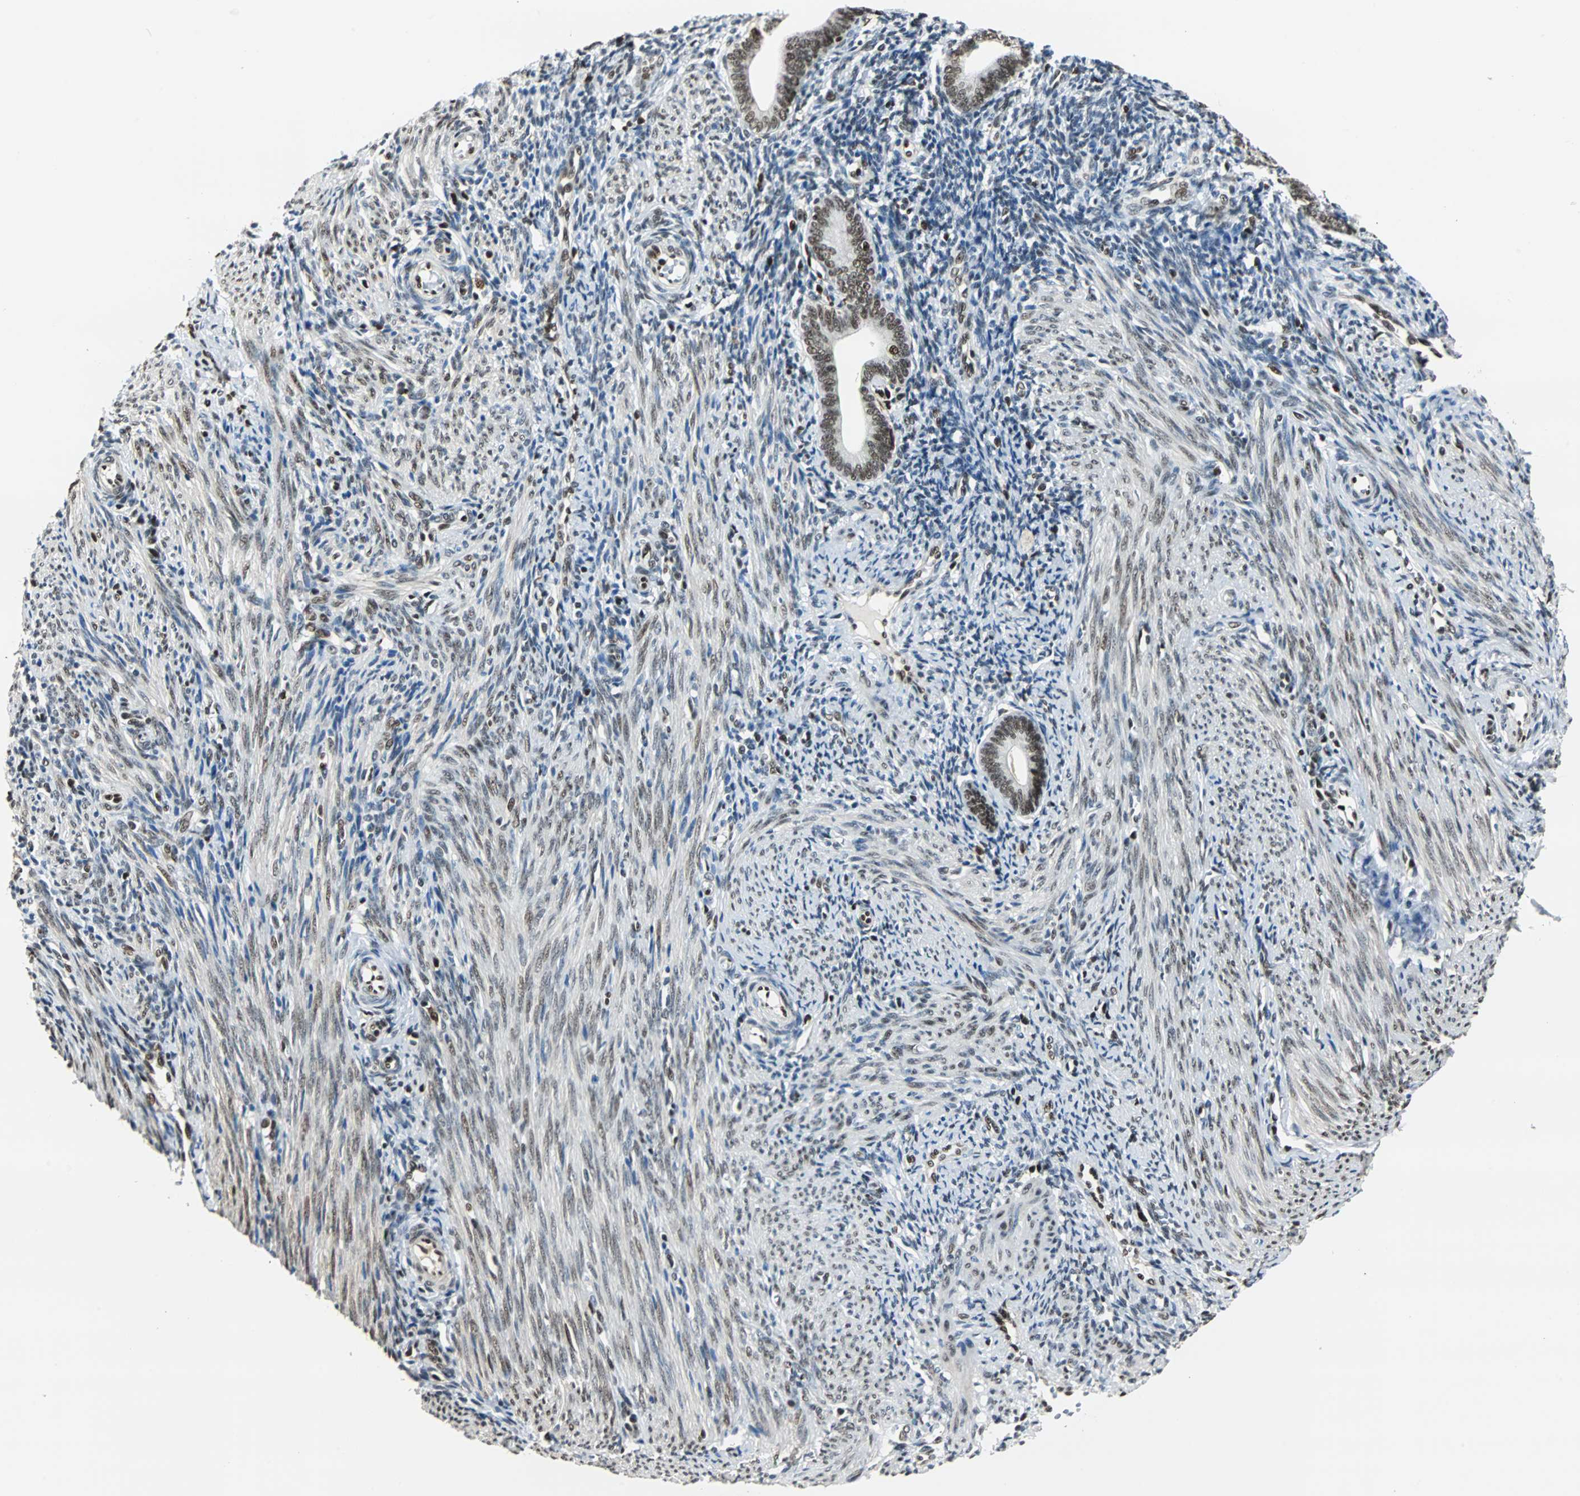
{"staining": {"intensity": "strong", "quantity": ">75%", "location": "nuclear"}, "tissue": "endometrium", "cell_type": "Cells in endometrial stroma", "image_type": "normal", "snomed": [{"axis": "morphology", "description": "Normal tissue, NOS"}, {"axis": "topography", "description": "Uterus"}, {"axis": "topography", "description": "Endometrium"}], "caption": "Unremarkable endometrium demonstrates strong nuclear positivity in about >75% of cells in endometrial stroma, visualized by immunohistochemistry.", "gene": "XRCC4", "patient": {"sex": "female", "age": 33}}